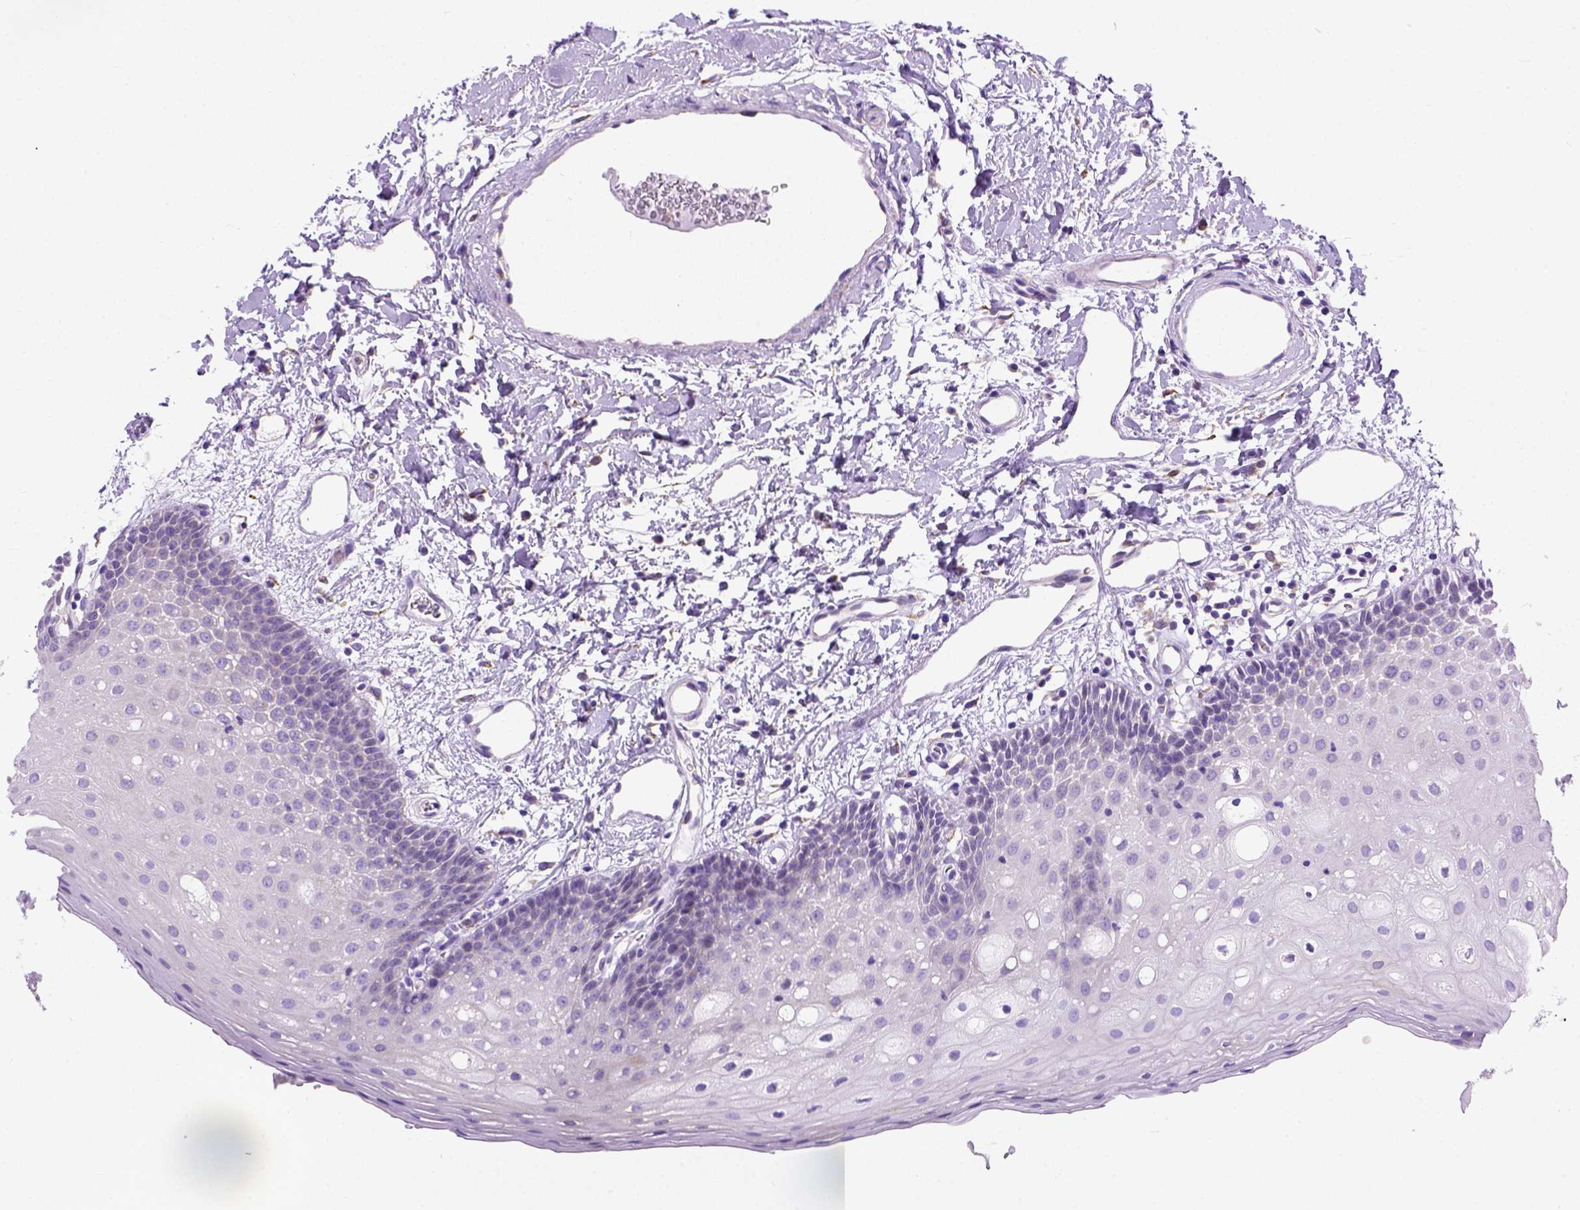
{"staining": {"intensity": "weak", "quantity": "<25%", "location": "cytoplasmic/membranous"}, "tissue": "oral mucosa", "cell_type": "Squamous epithelial cells", "image_type": "normal", "snomed": [{"axis": "morphology", "description": "Normal tissue, NOS"}, {"axis": "topography", "description": "Oral tissue"}], "caption": "Immunohistochemical staining of benign human oral mucosa reveals no significant expression in squamous epithelial cells.", "gene": "PLK4", "patient": {"sex": "female", "age": 43}}